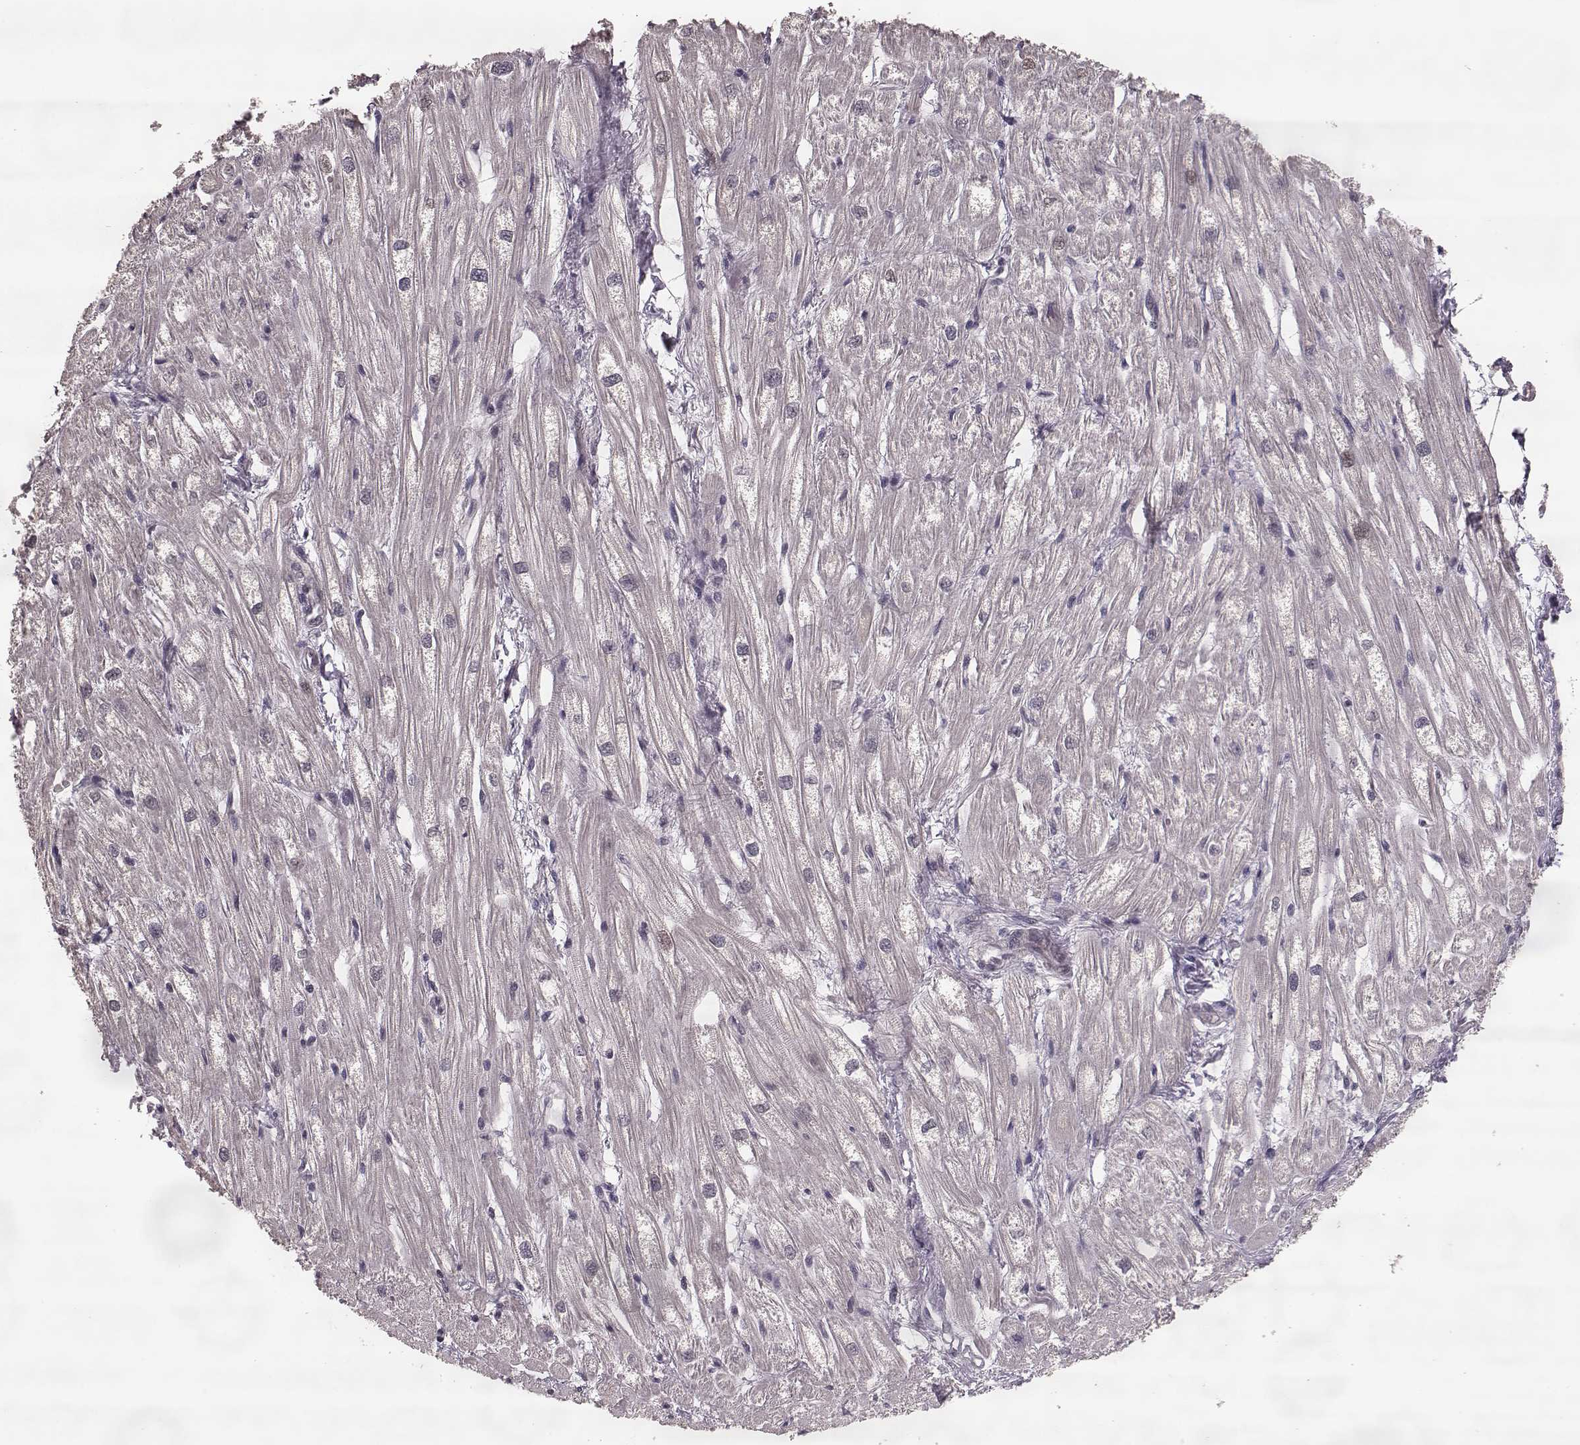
{"staining": {"intensity": "negative", "quantity": "none", "location": "none"}, "tissue": "heart muscle", "cell_type": "Cardiomyocytes", "image_type": "normal", "snomed": [{"axis": "morphology", "description": "Normal tissue, NOS"}, {"axis": "topography", "description": "Heart"}], "caption": "Protein analysis of normal heart muscle shows no significant positivity in cardiomyocytes. (DAB immunohistochemistry with hematoxylin counter stain).", "gene": "ELOVL5", "patient": {"sex": "male", "age": 61}}